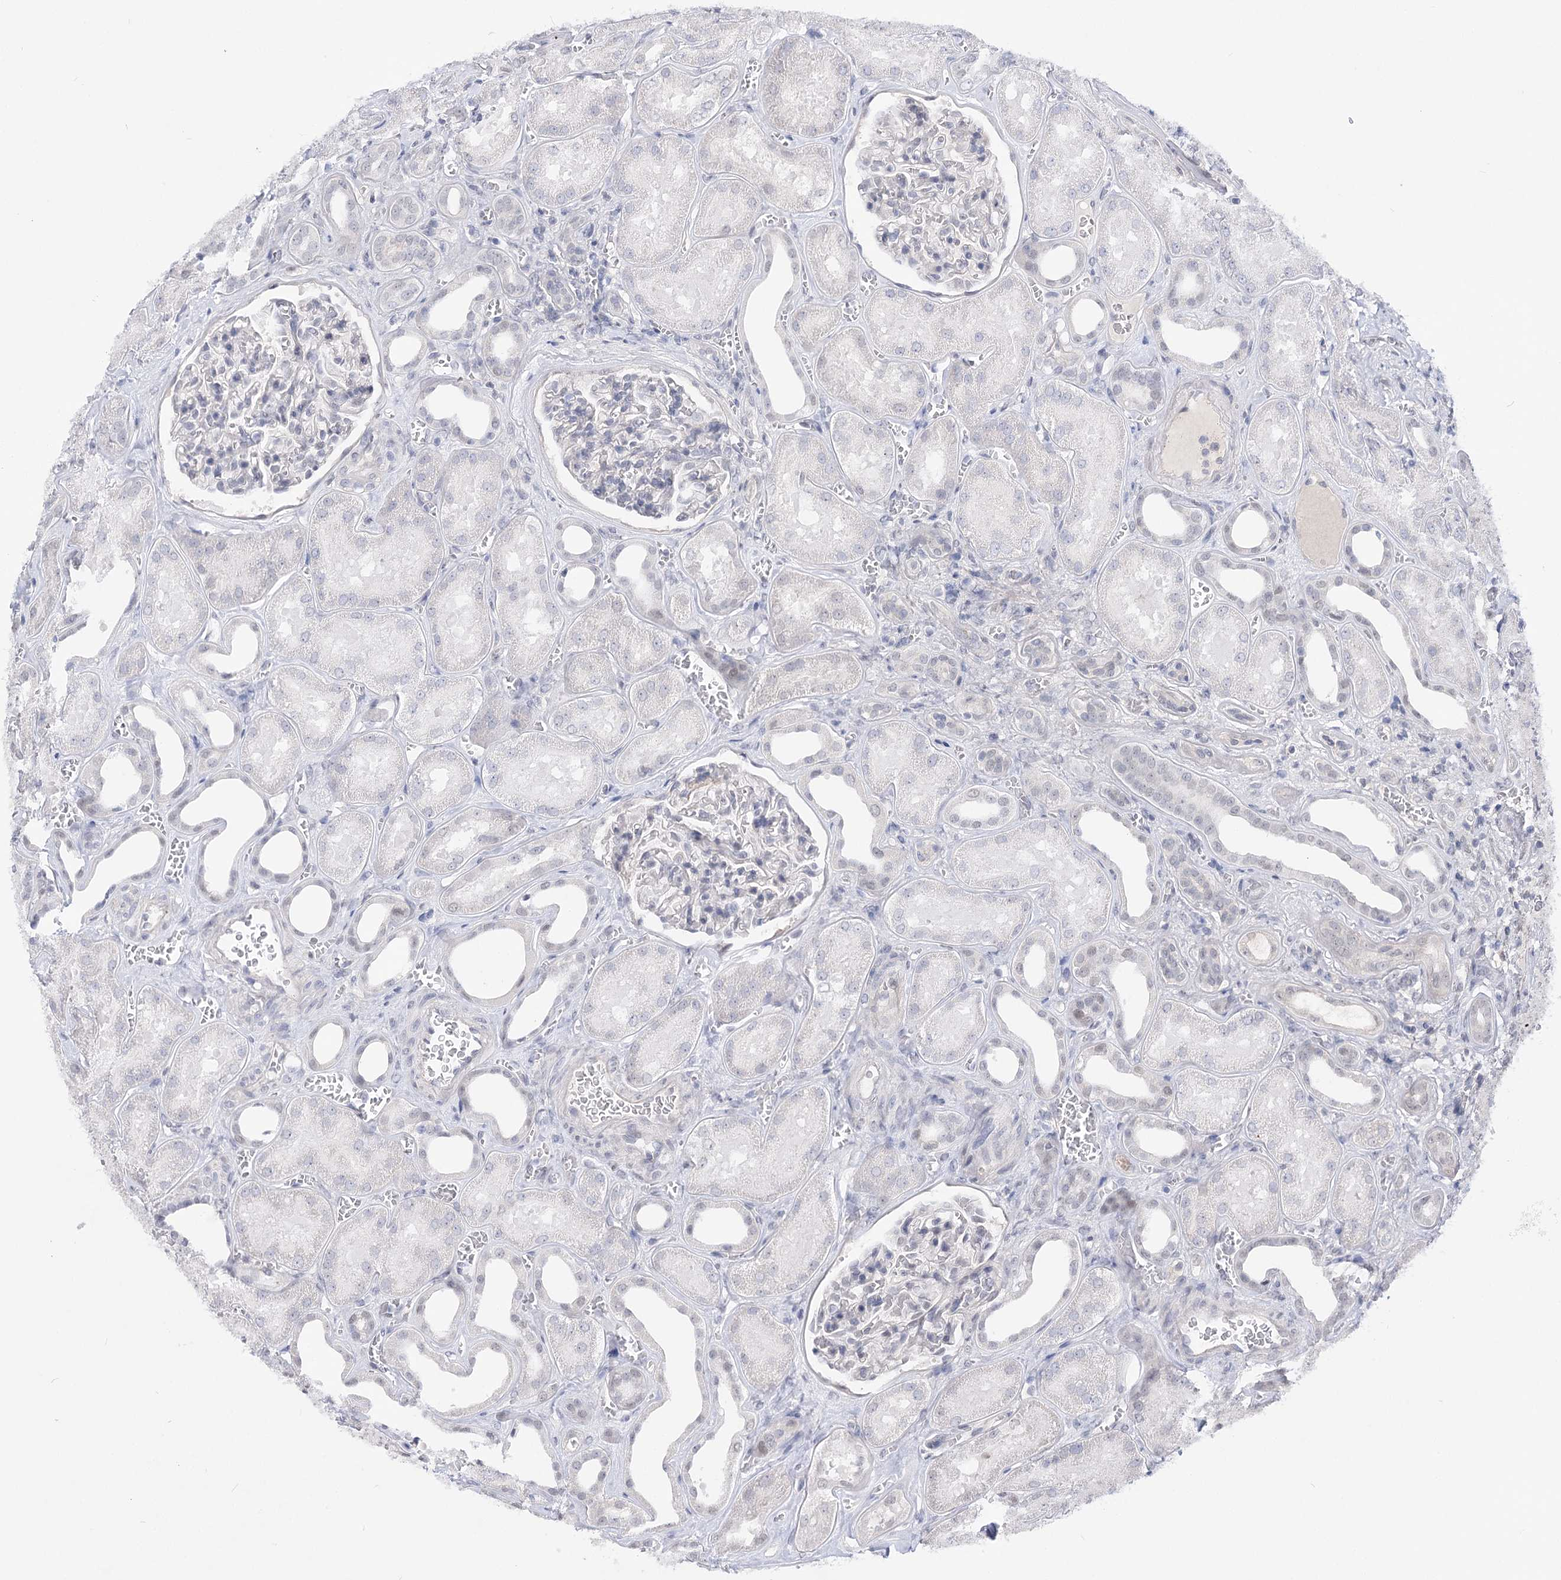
{"staining": {"intensity": "negative", "quantity": "none", "location": "none"}, "tissue": "kidney", "cell_type": "Cells in glomeruli", "image_type": "normal", "snomed": [{"axis": "morphology", "description": "Normal tissue, NOS"}, {"axis": "morphology", "description": "Adenocarcinoma, NOS"}, {"axis": "topography", "description": "Kidney"}], "caption": "Immunohistochemistry (IHC) image of unremarkable kidney stained for a protein (brown), which demonstrates no positivity in cells in glomeruli.", "gene": "ATP10B", "patient": {"sex": "female", "age": 68}}